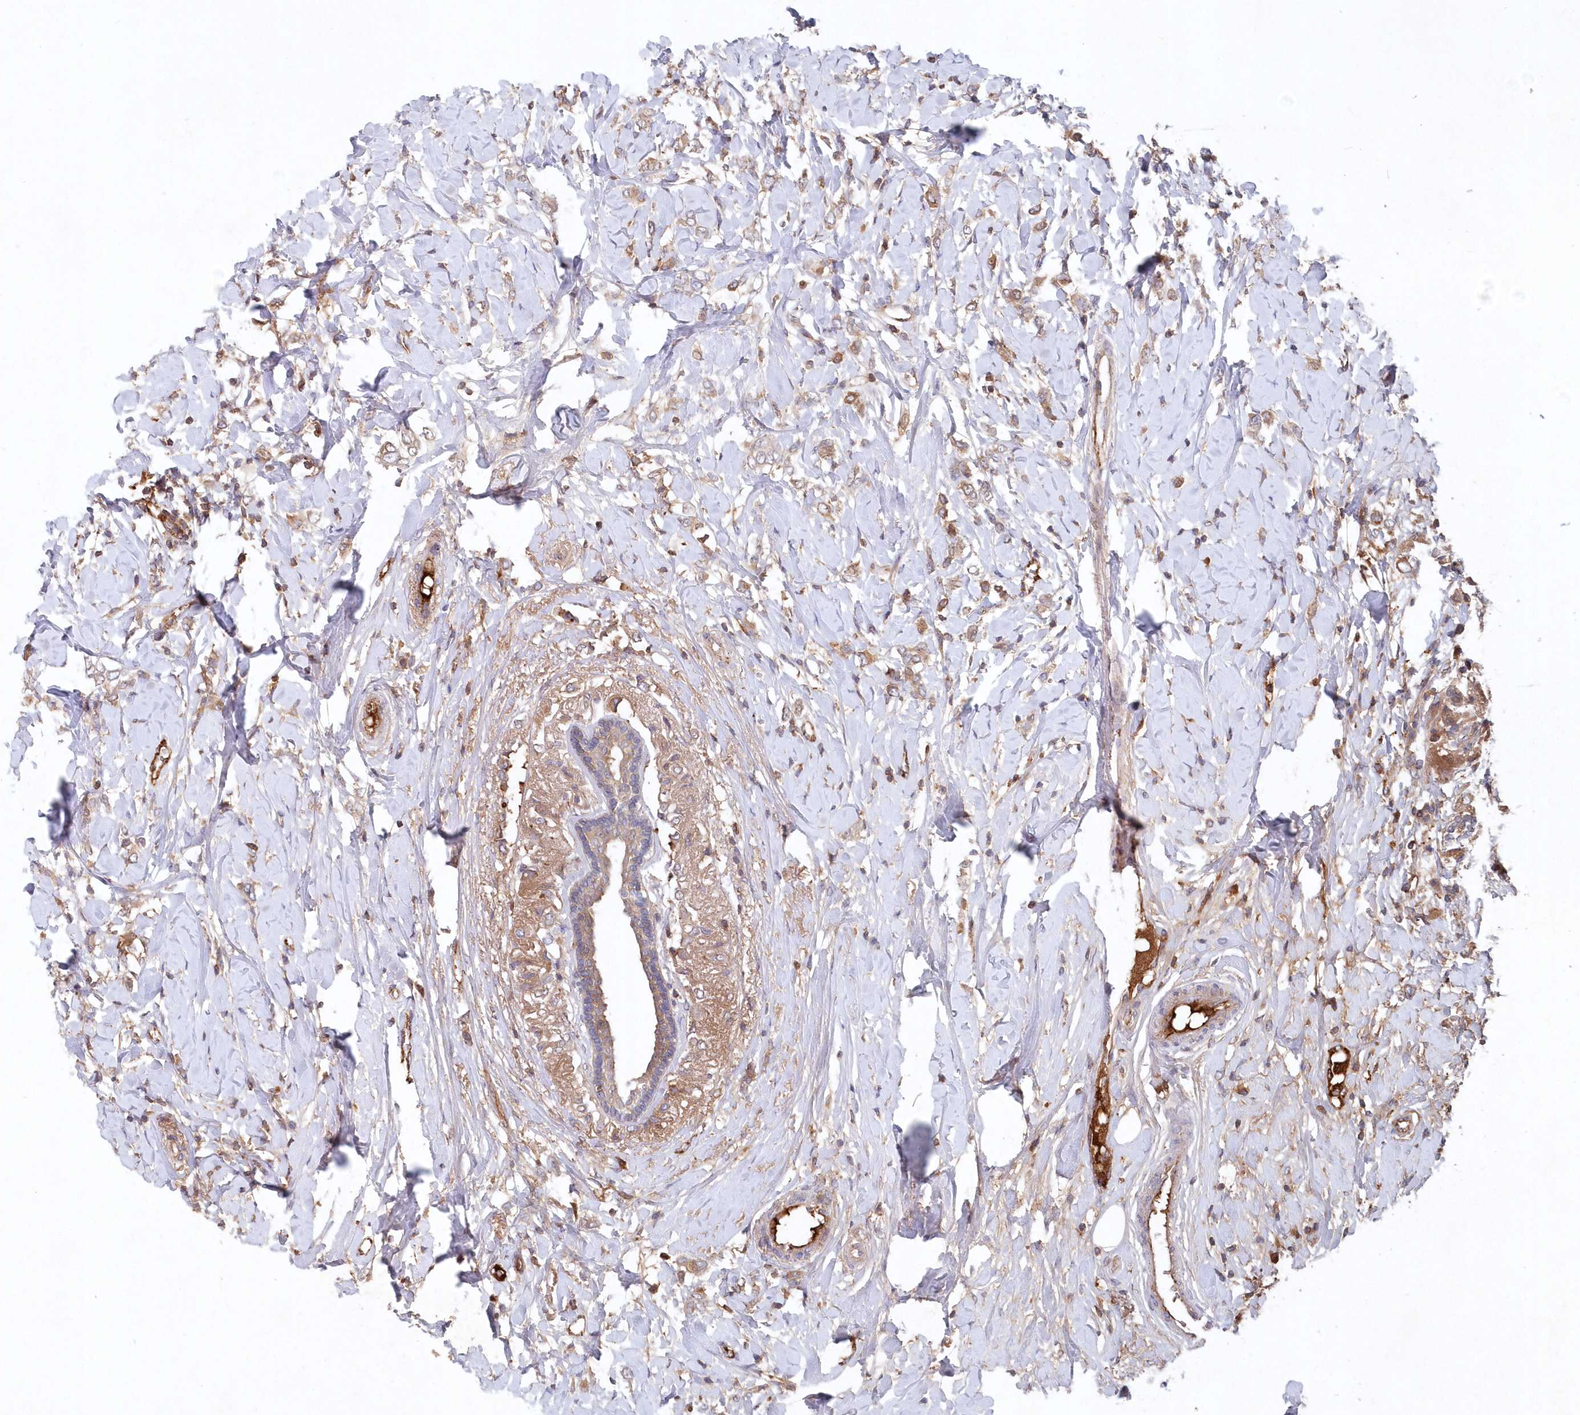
{"staining": {"intensity": "weak", "quantity": "25%-75%", "location": "cytoplasmic/membranous"}, "tissue": "breast cancer", "cell_type": "Tumor cells", "image_type": "cancer", "snomed": [{"axis": "morphology", "description": "Normal tissue, NOS"}, {"axis": "morphology", "description": "Lobular carcinoma"}, {"axis": "topography", "description": "Breast"}], "caption": "Approximately 25%-75% of tumor cells in breast lobular carcinoma demonstrate weak cytoplasmic/membranous protein staining as visualized by brown immunohistochemical staining.", "gene": "ABHD14B", "patient": {"sex": "female", "age": 47}}